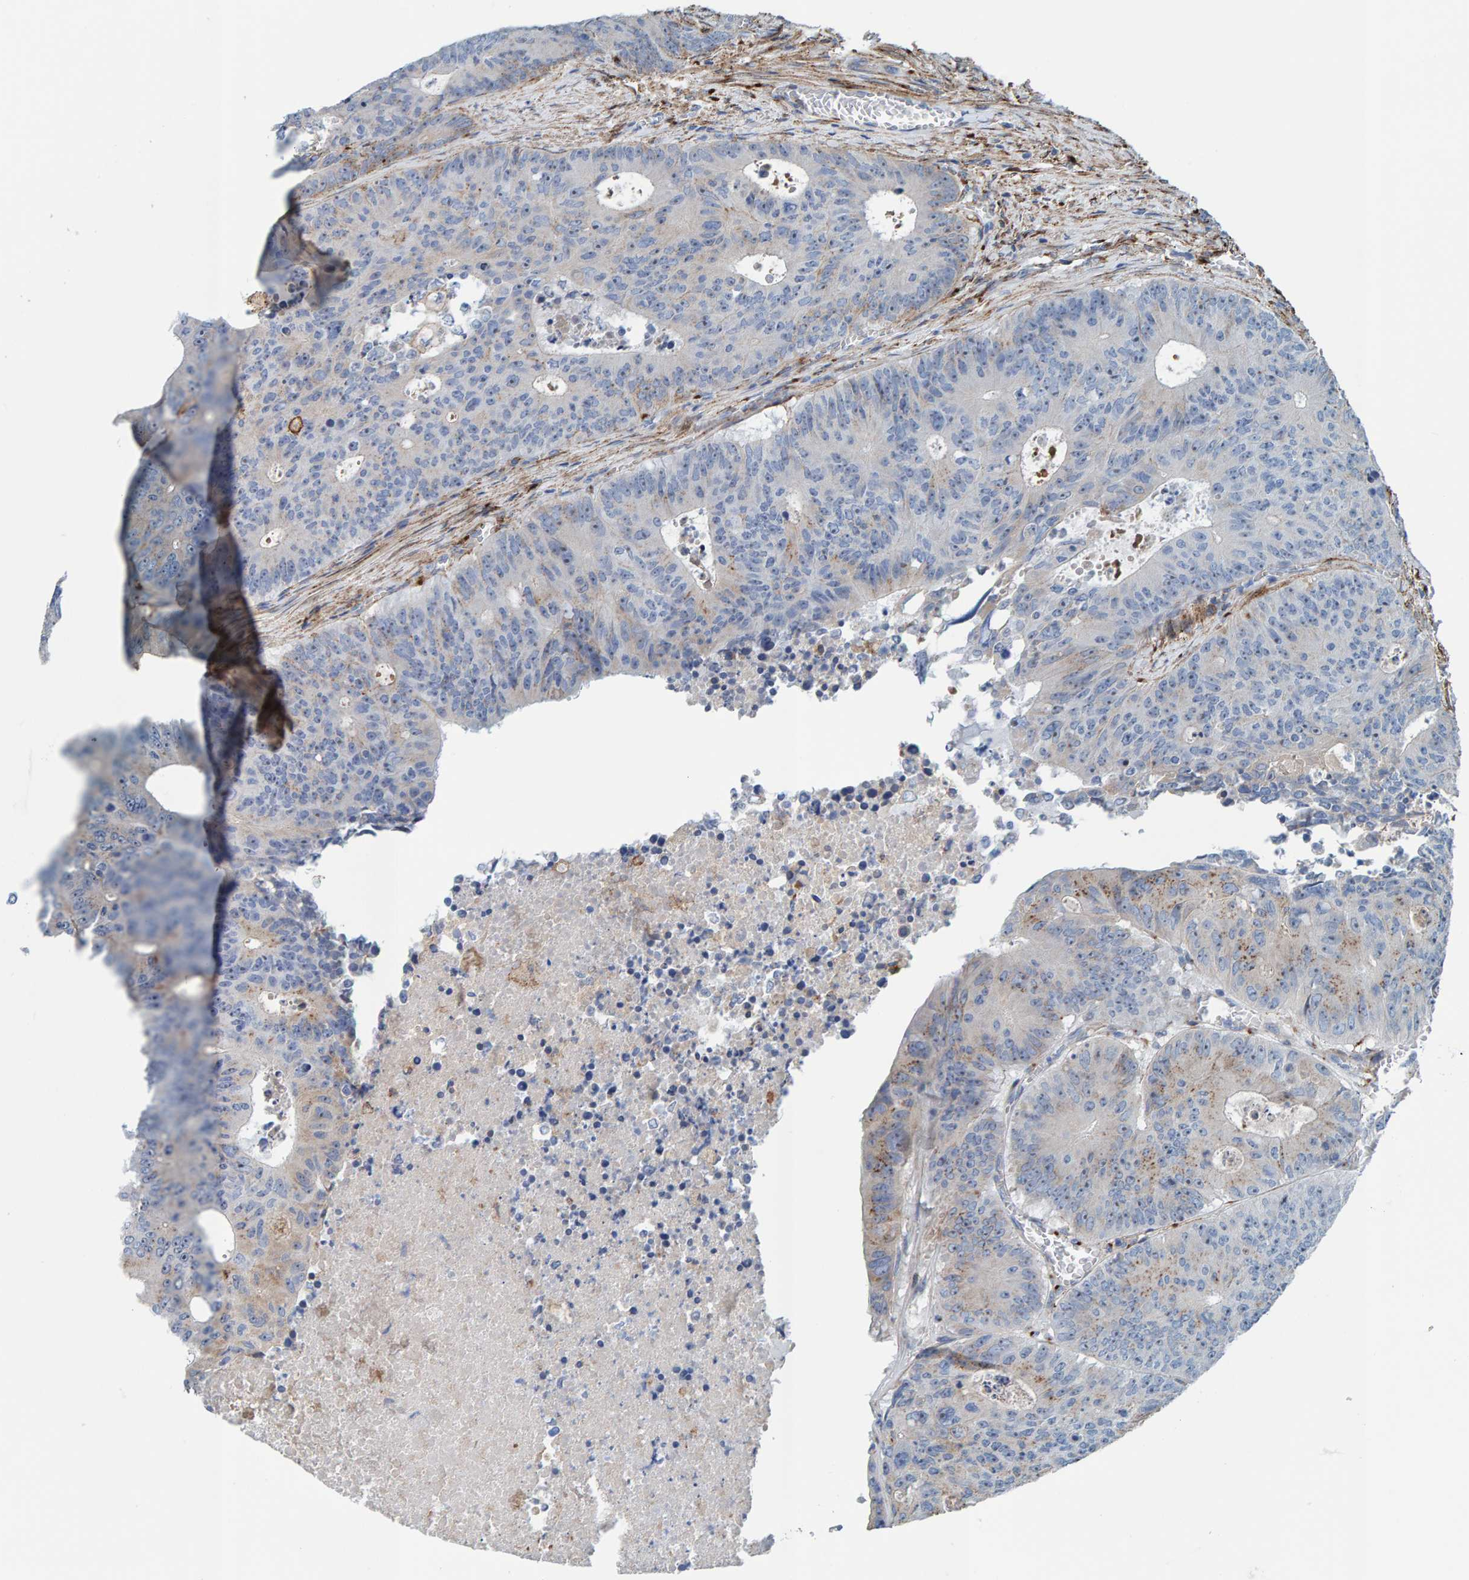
{"staining": {"intensity": "weak", "quantity": "<25%", "location": "cytoplasmic/membranous"}, "tissue": "colorectal cancer", "cell_type": "Tumor cells", "image_type": "cancer", "snomed": [{"axis": "morphology", "description": "Adenocarcinoma, NOS"}, {"axis": "topography", "description": "Colon"}], "caption": "A photomicrograph of human adenocarcinoma (colorectal) is negative for staining in tumor cells.", "gene": "LRP1", "patient": {"sex": "male", "age": 87}}